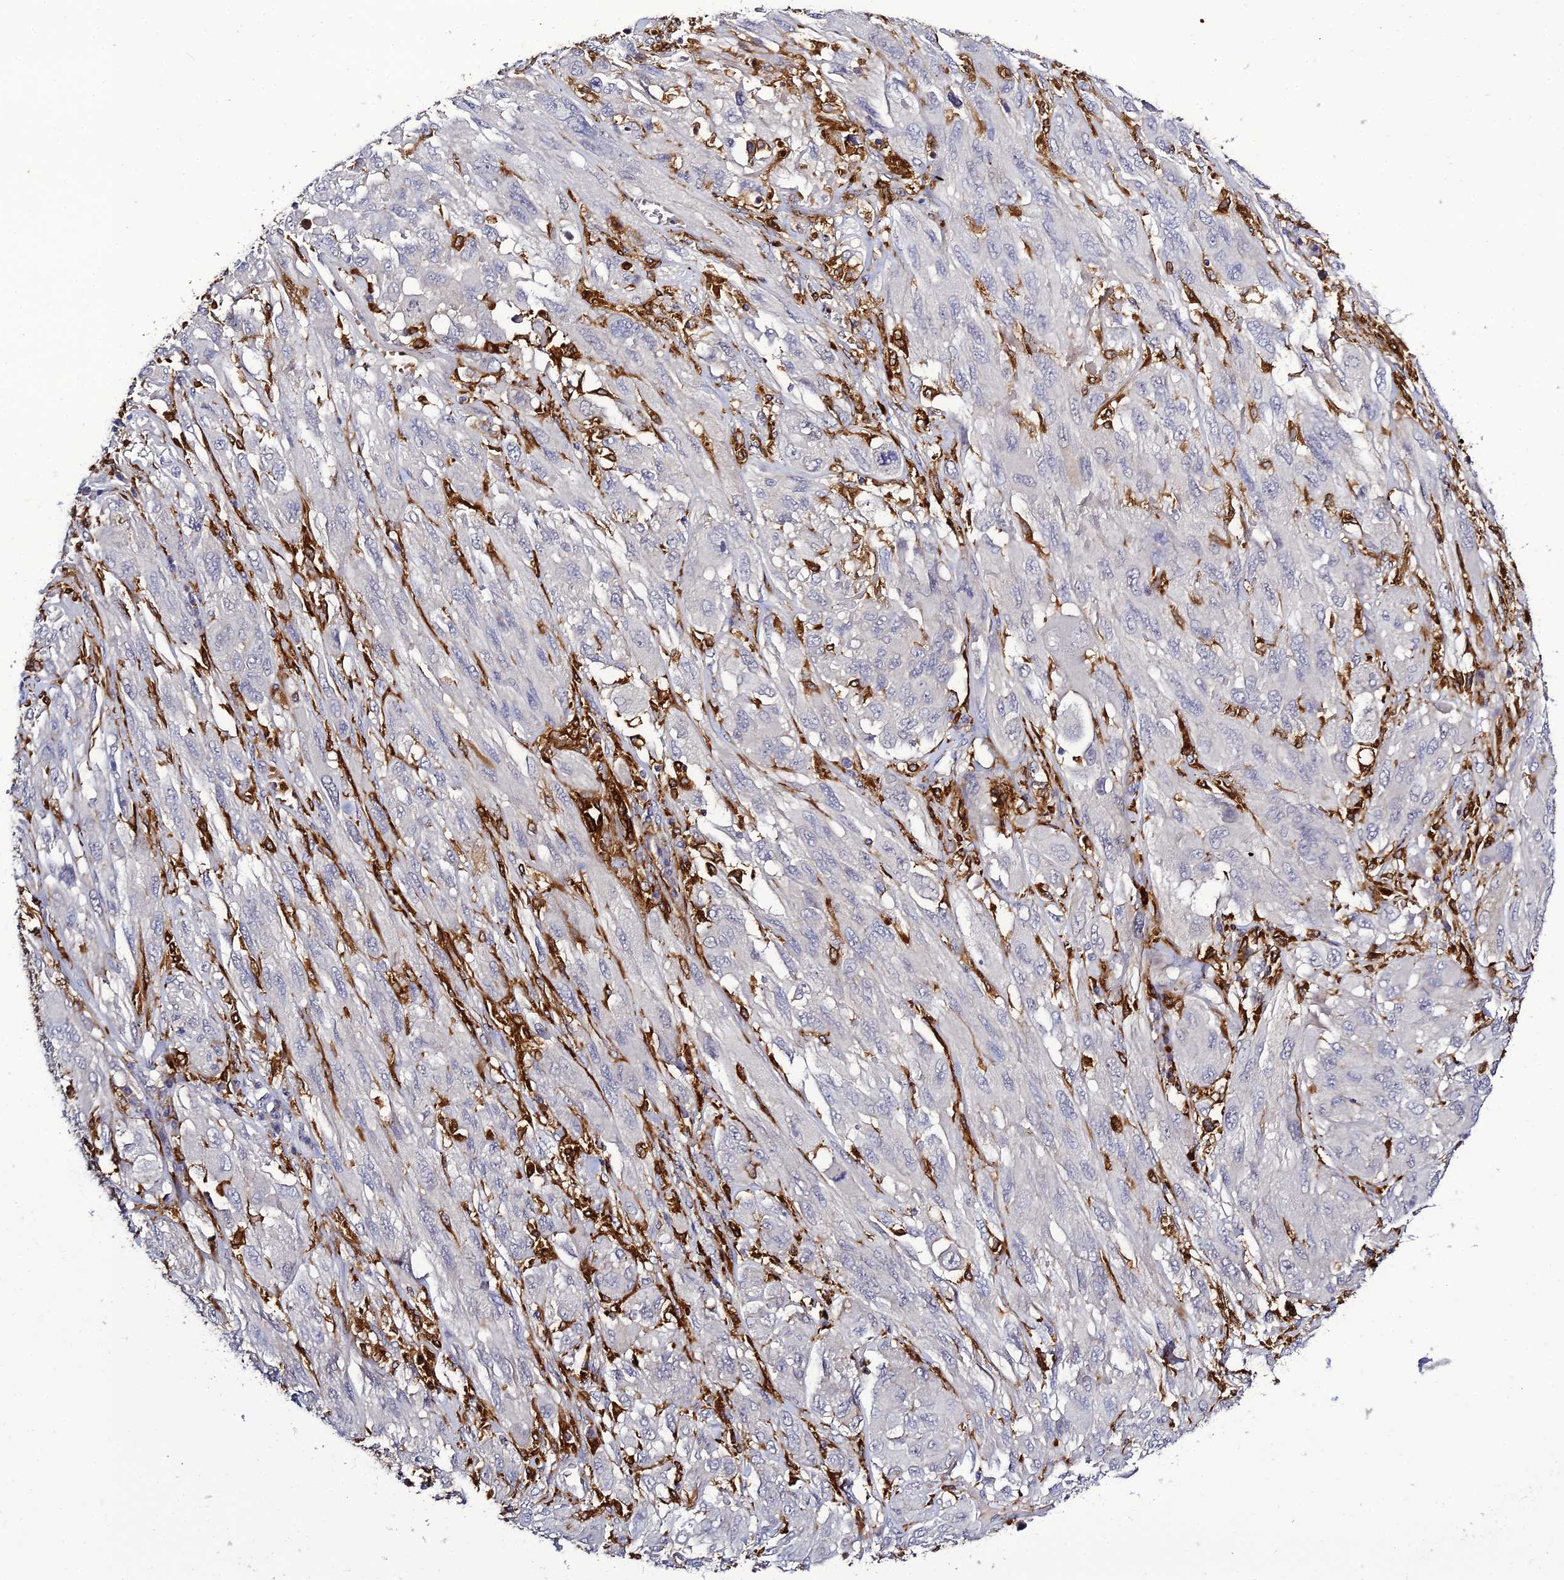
{"staining": {"intensity": "negative", "quantity": "none", "location": "none"}, "tissue": "melanoma", "cell_type": "Tumor cells", "image_type": "cancer", "snomed": [{"axis": "morphology", "description": "Malignant melanoma, NOS"}, {"axis": "topography", "description": "Skin"}], "caption": "Immunohistochemistry histopathology image of human malignant melanoma stained for a protein (brown), which reveals no expression in tumor cells.", "gene": "IL4I1", "patient": {"sex": "female", "age": 91}}